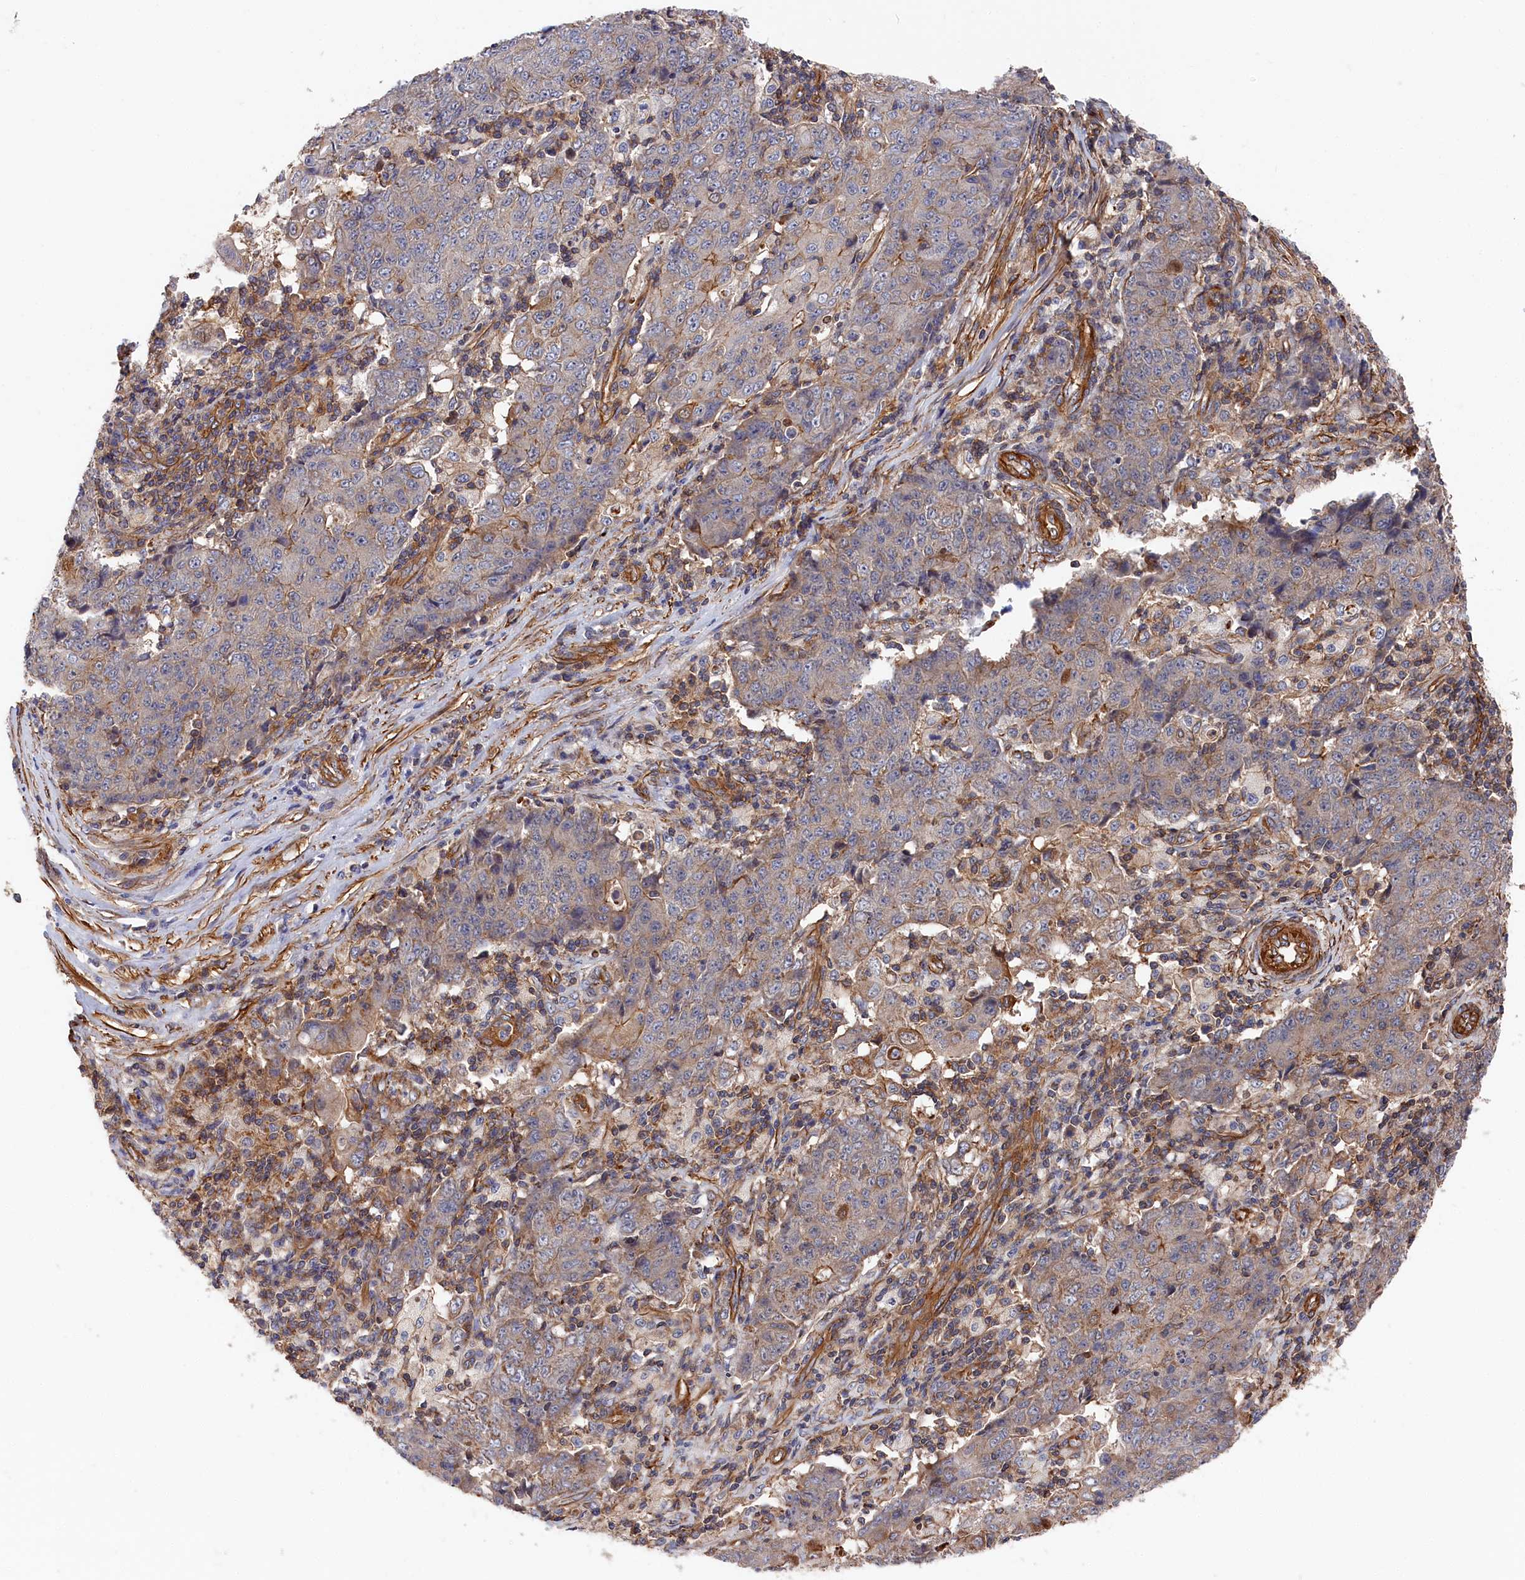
{"staining": {"intensity": "negative", "quantity": "none", "location": "none"}, "tissue": "ovarian cancer", "cell_type": "Tumor cells", "image_type": "cancer", "snomed": [{"axis": "morphology", "description": "Carcinoma, endometroid"}, {"axis": "topography", "description": "Ovary"}], "caption": "A photomicrograph of ovarian cancer (endometroid carcinoma) stained for a protein demonstrates no brown staining in tumor cells.", "gene": "LDHD", "patient": {"sex": "female", "age": 42}}